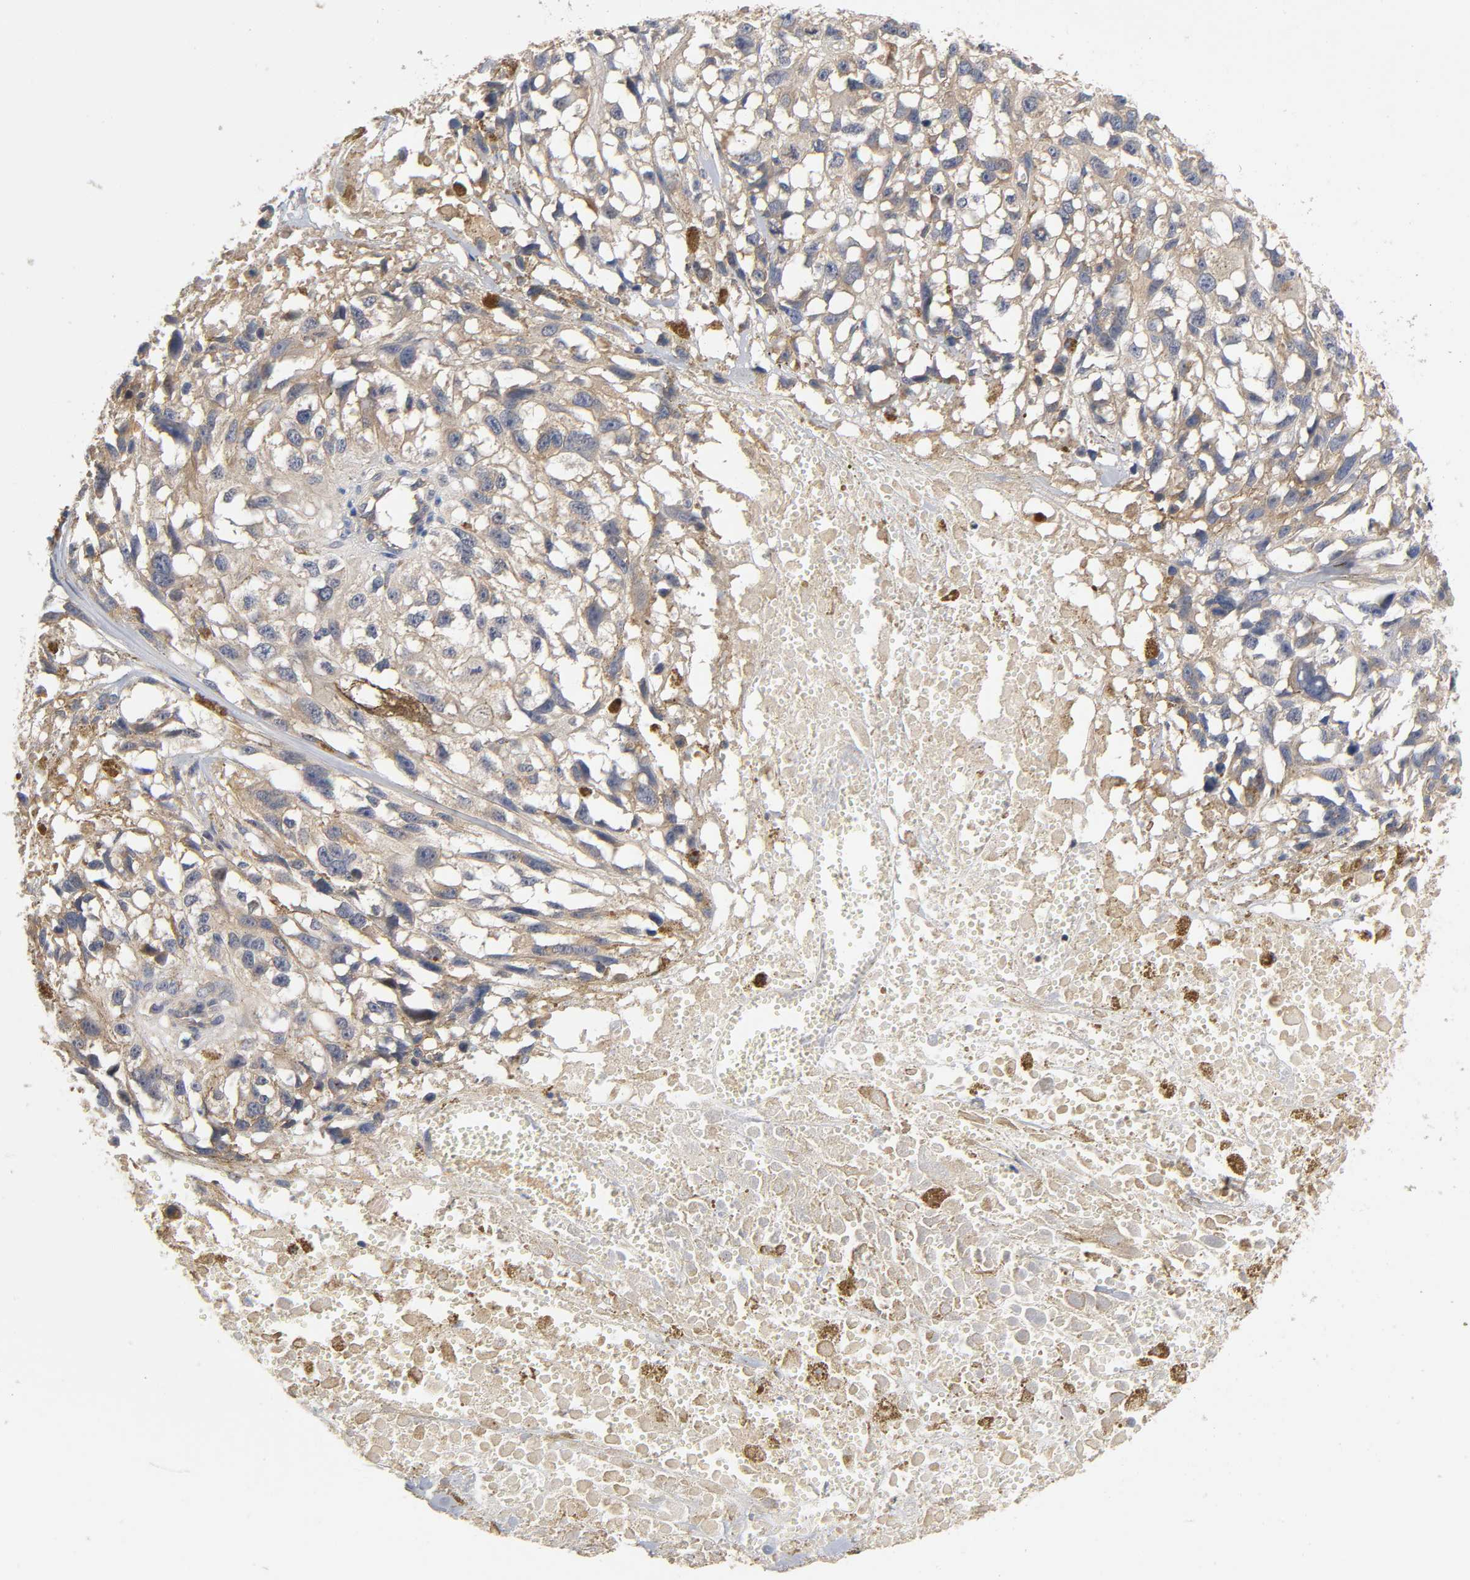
{"staining": {"intensity": "moderate", "quantity": ">75%", "location": "cytoplasmic/membranous"}, "tissue": "melanoma", "cell_type": "Tumor cells", "image_type": "cancer", "snomed": [{"axis": "morphology", "description": "Malignant melanoma, Metastatic site"}, {"axis": "topography", "description": "Lymph node"}], "caption": "Melanoma stained for a protein (brown) exhibits moderate cytoplasmic/membranous positive staining in approximately >75% of tumor cells.", "gene": "ACTR2", "patient": {"sex": "male", "age": 59}}